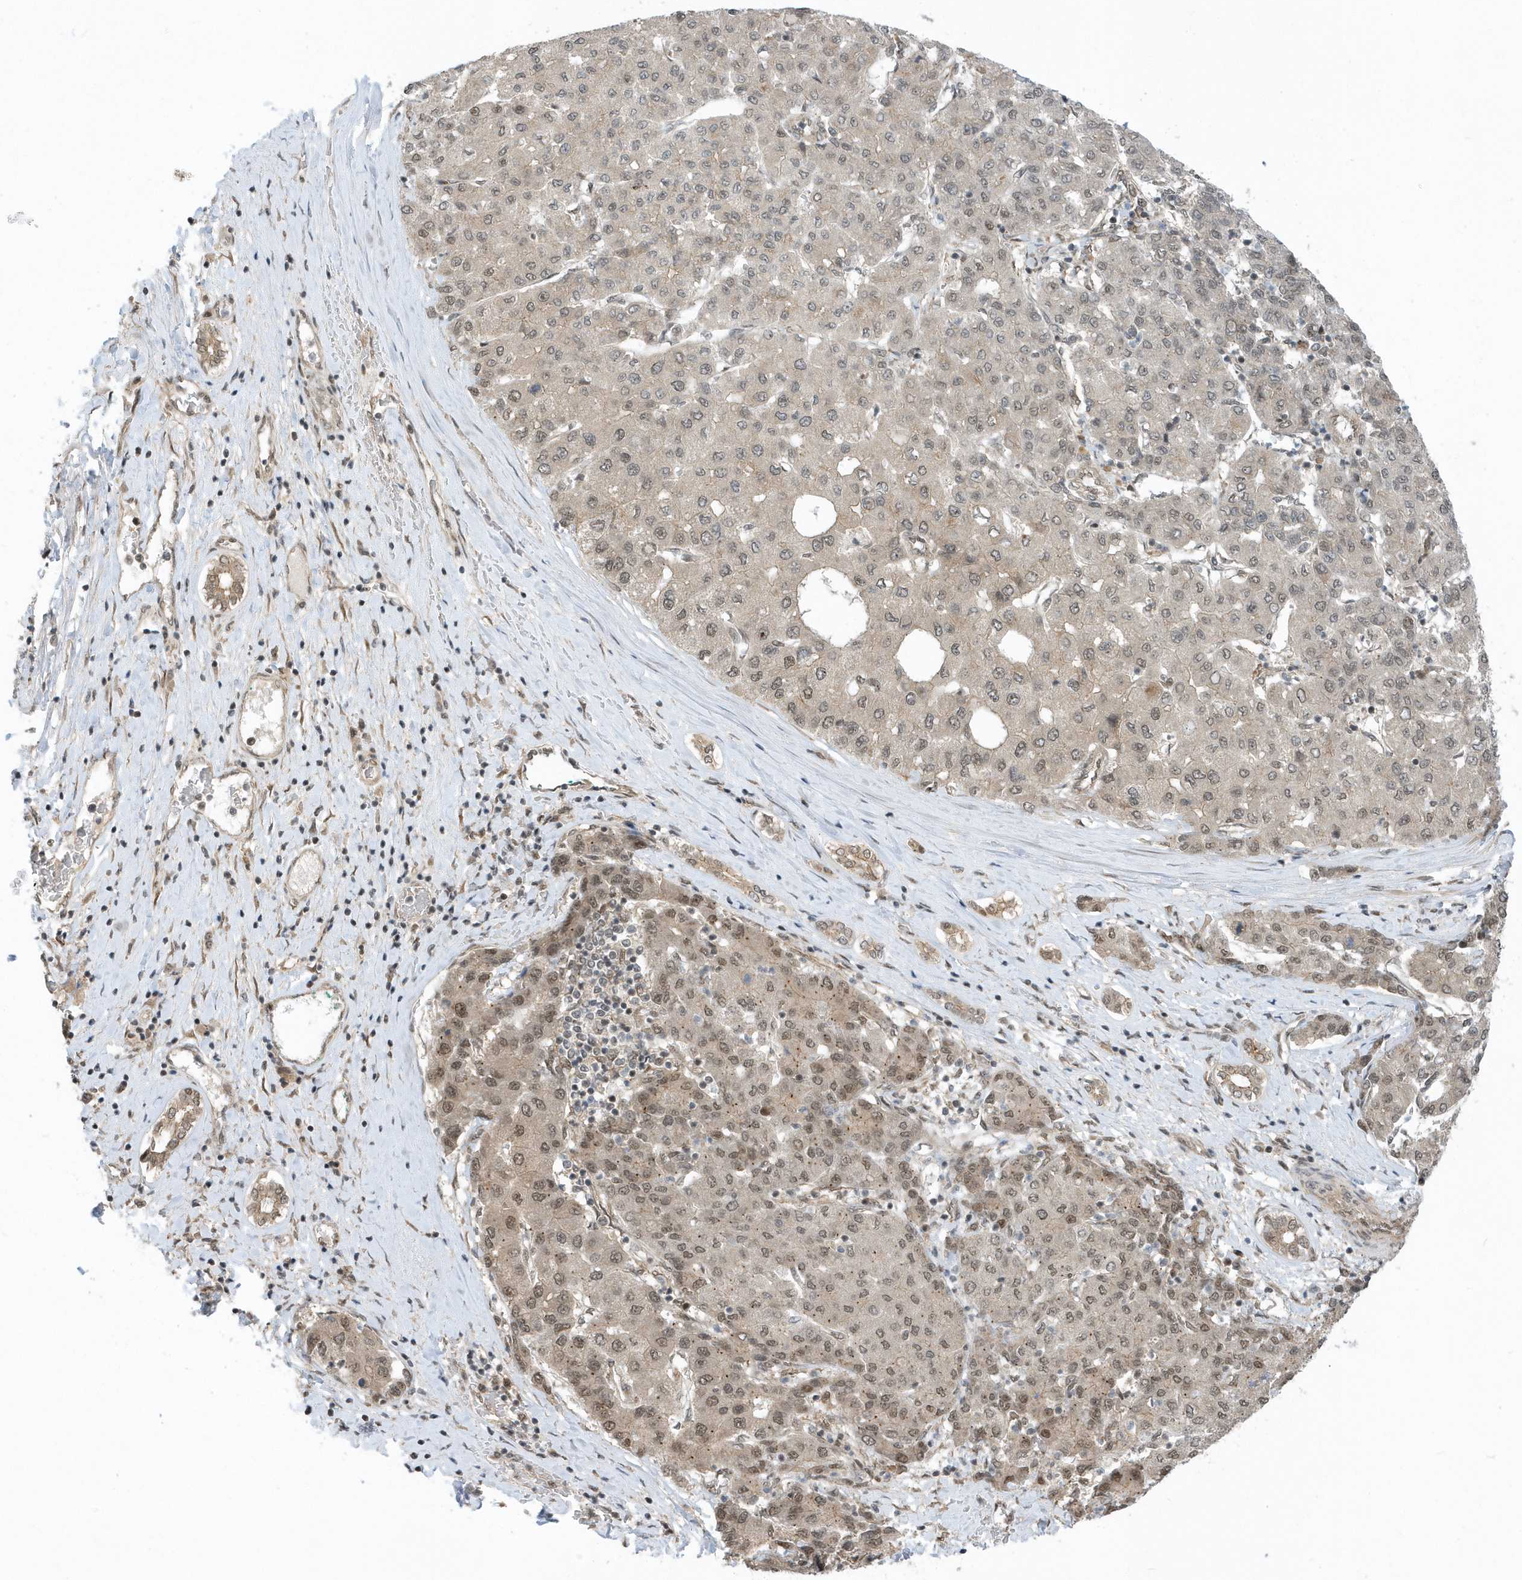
{"staining": {"intensity": "weak", "quantity": "25%-75%", "location": "nuclear"}, "tissue": "liver cancer", "cell_type": "Tumor cells", "image_type": "cancer", "snomed": [{"axis": "morphology", "description": "Carcinoma, Hepatocellular, NOS"}, {"axis": "topography", "description": "Liver"}], "caption": "There is low levels of weak nuclear positivity in tumor cells of liver hepatocellular carcinoma, as demonstrated by immunohistochemical staining (brown color).", "gene": "USP53", "patient": {"sex": "male", "age": 65}}